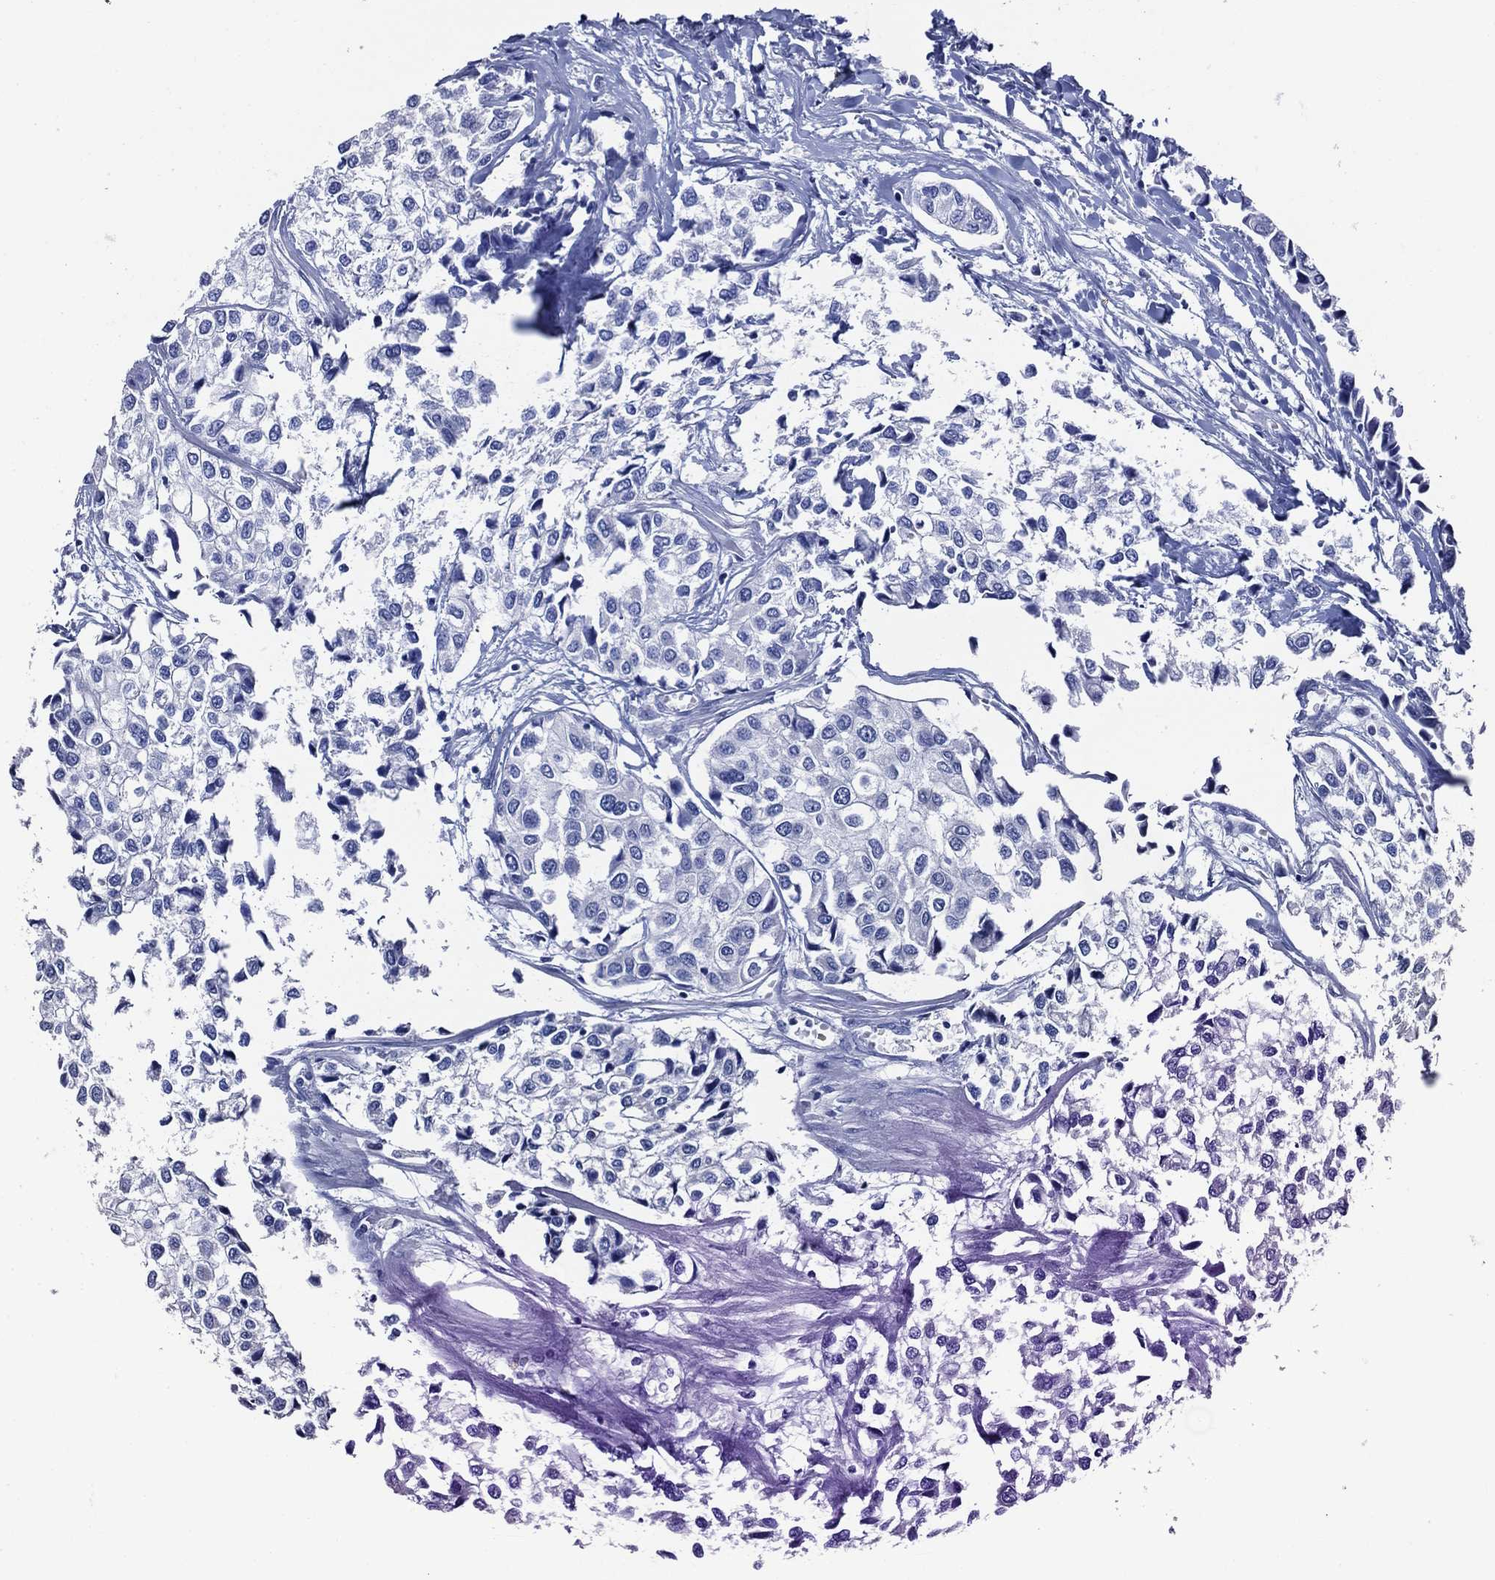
{"staining": {"intensity": "negative", "quantity": "none", "location": "none"}, "tissue": "urothelial cancer", "cell_type": "Tumor cells", "image_type": "cancer", "snomed": [{"axis": "morphology", "description": "Urothelial carcinoma, High grade"}, {"axis": "topography", "description": "Urinary bladder"}], "caption": "A micrograph of human high-grade urothelial carcinoma is negative for staining in tumor cells.", "gene": "GIP", "patient": {"sex": "male", "age": 73}}